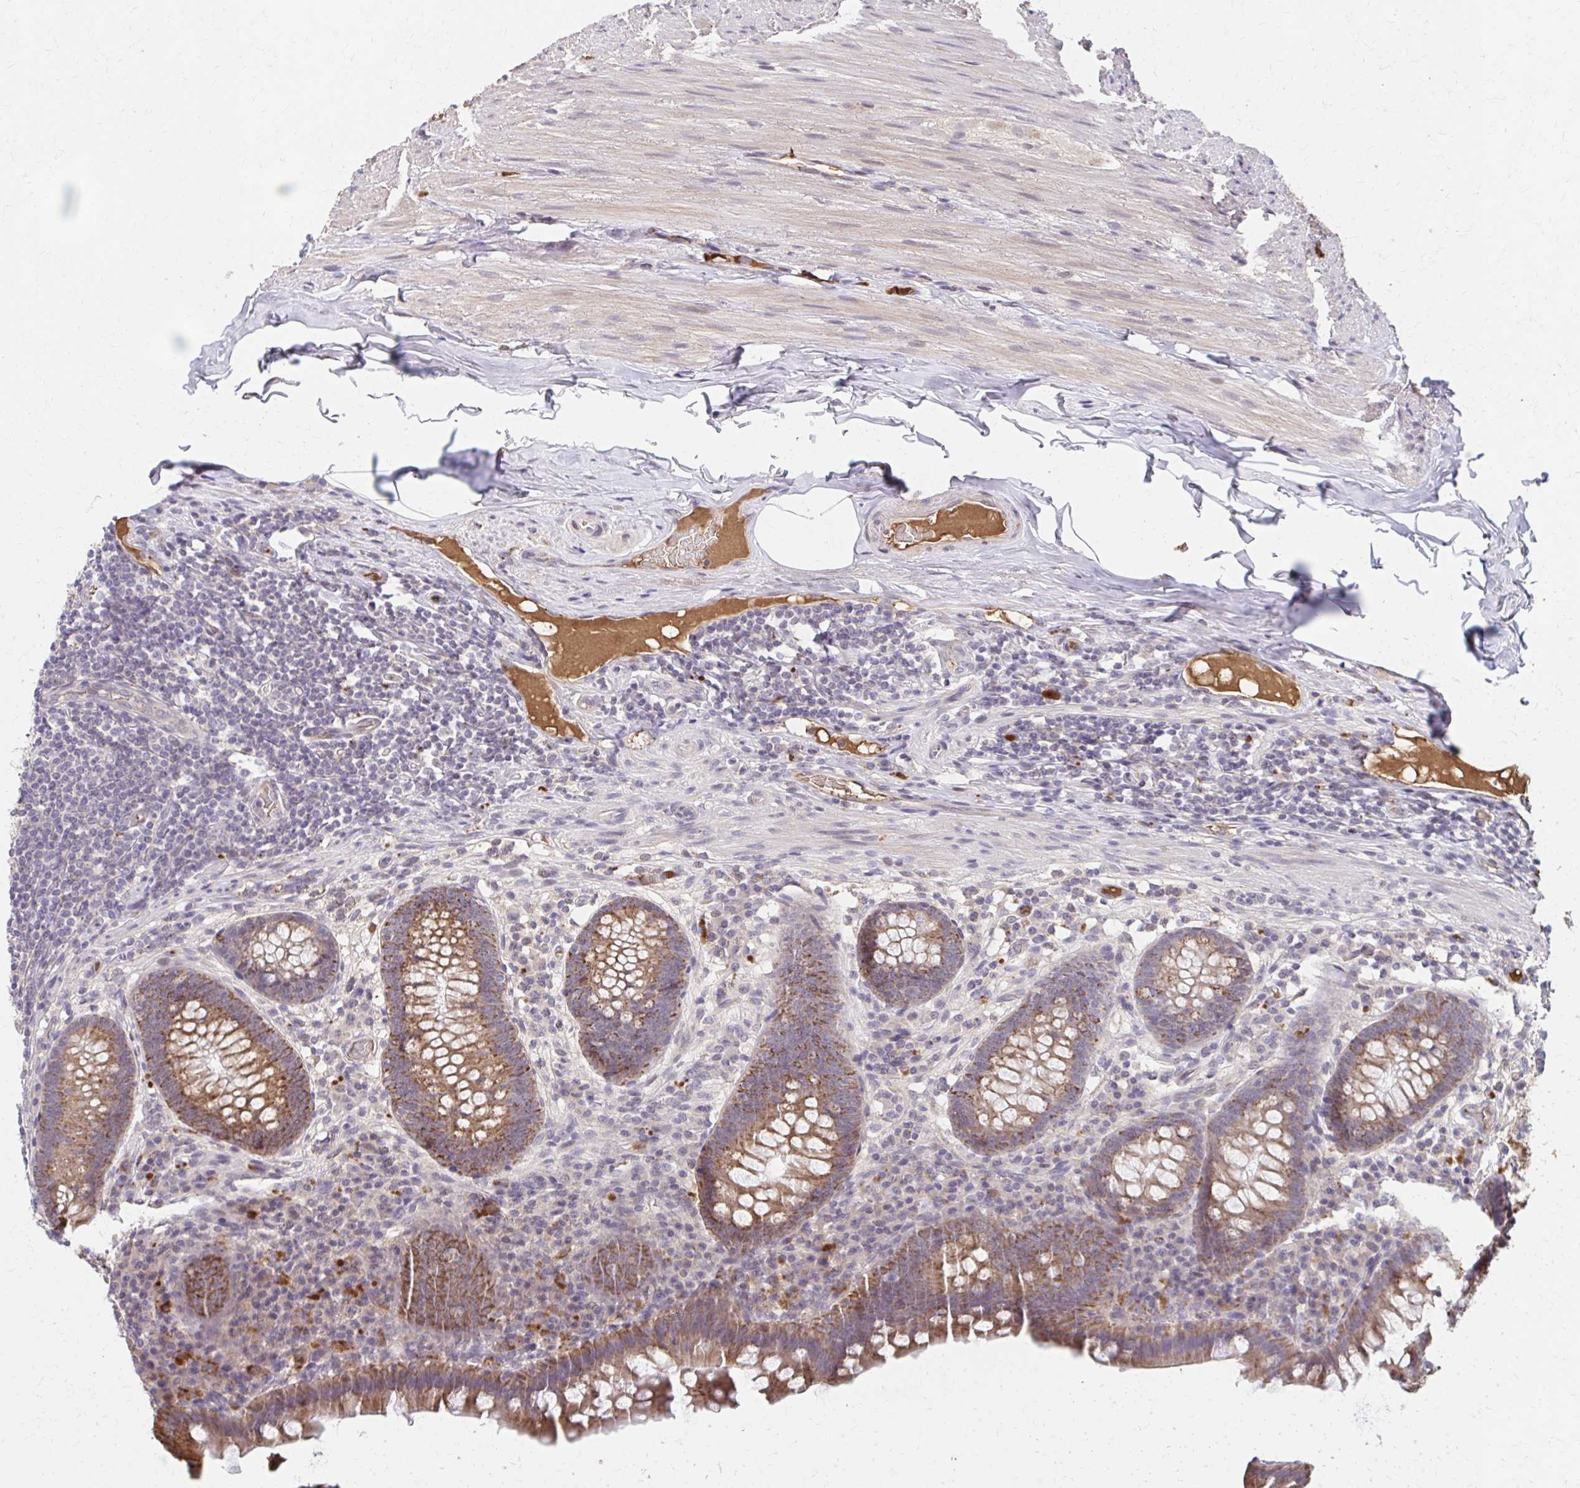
{"staining": {"intensity": "moderate", "quantity": ">75%", "location": "cytoplasmic/membranous"}, "tissue": "appendix", "cell_type": "Glandular cells", "image_type": "normal", "snomed": [{"axis": "morphology", "description": "Normal tissue, NOS"}, {"axis": "topography", "description": "Appendix"}], "caption": "A photomicrograph of appendix stained for a protein demonstrates moderate cytoplasmic/membranous brown staining in glandular cells.", "gene": "HMGCS2", "patient": {"sex": "male", "age": 71}}